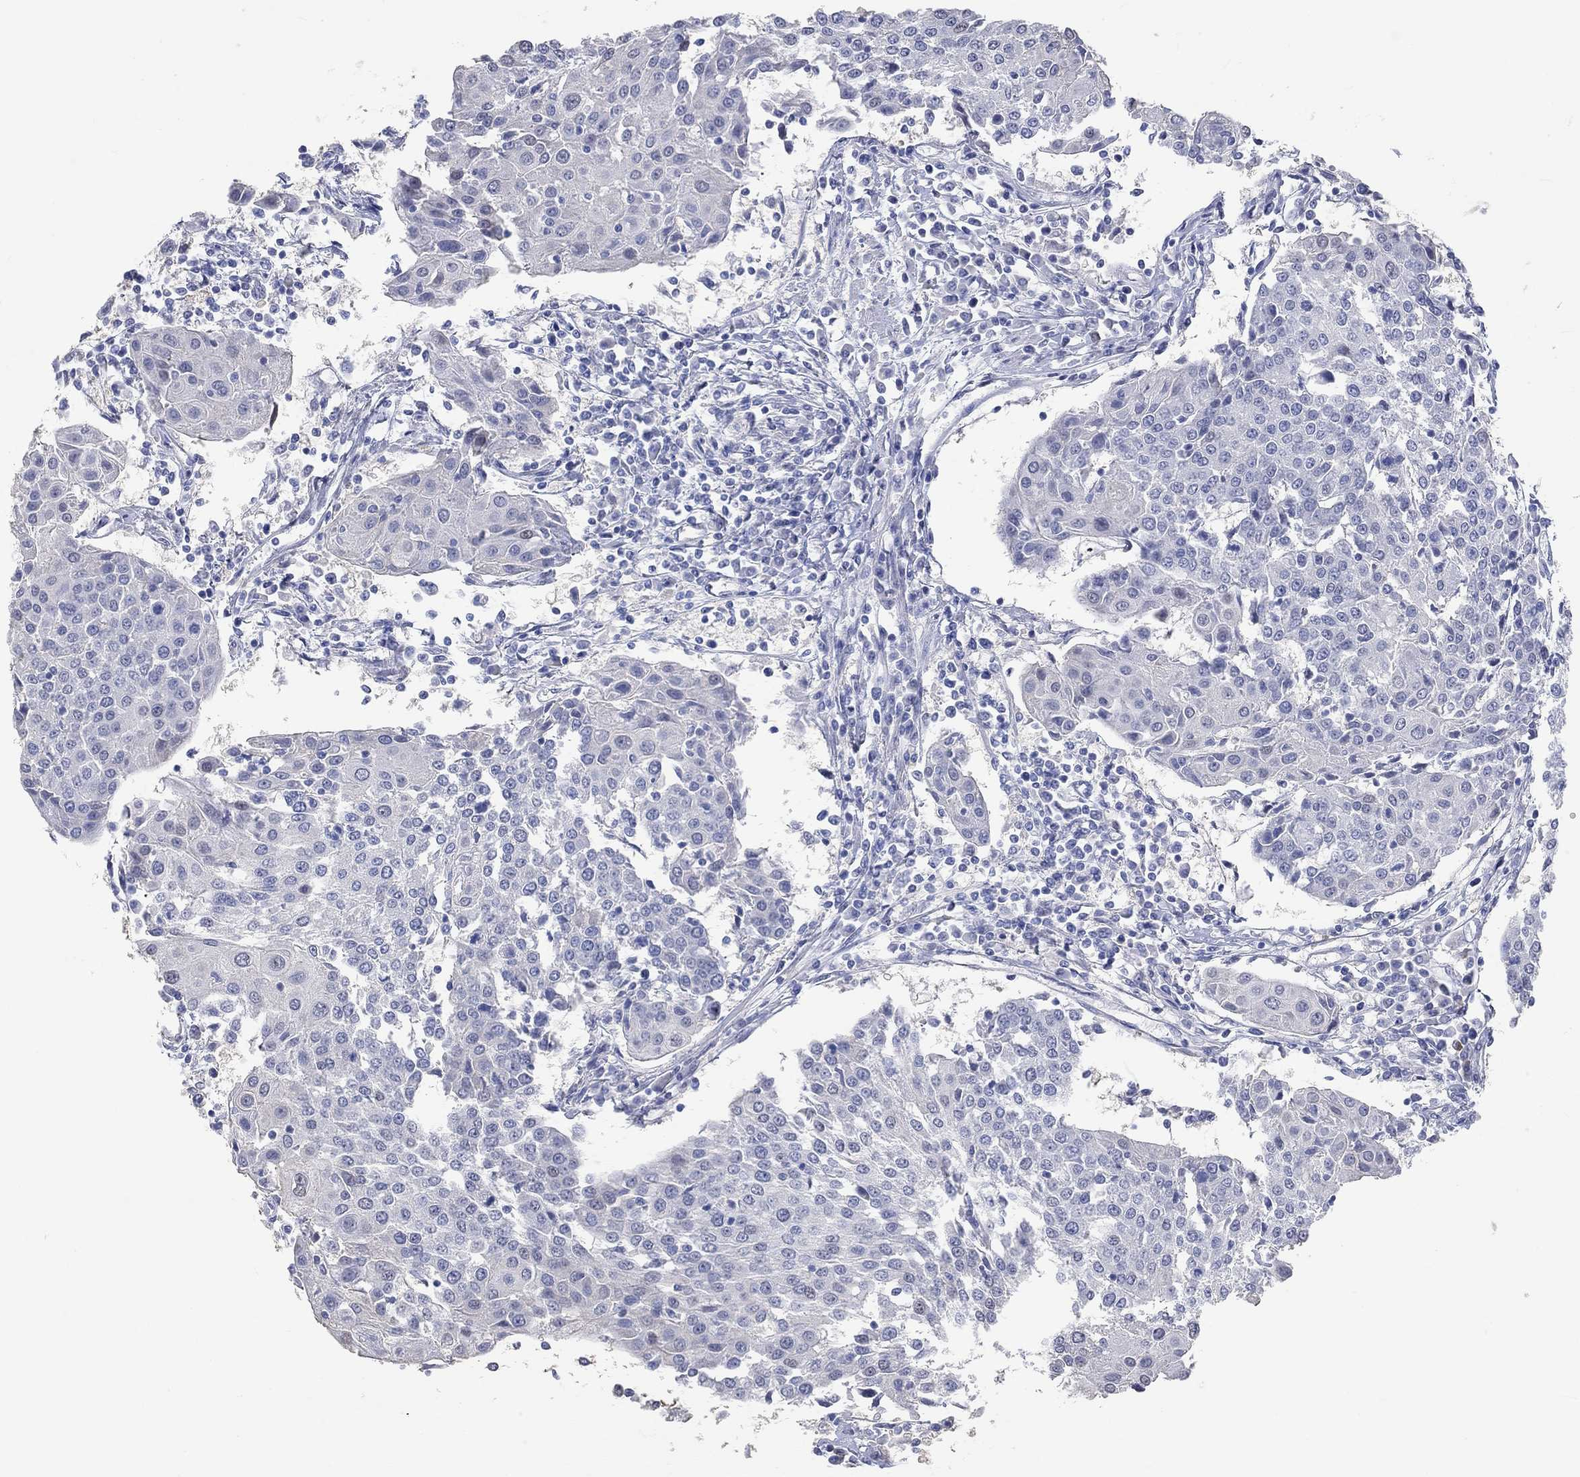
{"staining": {"intensity": "negative", "quantity": "none", "location": "none"}, "tissue": "urothelial cancer", "cell_type": "Tumor cells", "image_type": "cancer", "snomed": [{"axis": "morphology", "description": "Urothelial carcinoma, High grade"}, {"axis": "topography", "description": "Urinary bladder"}], "caption": "This is an immunohistochemistry photomicrograph of human high-grade urothelial carcinoma. There is no staining in tumor cells.", "gene": "PNMA5", "patient": {"sex": "female", "age": 85}}